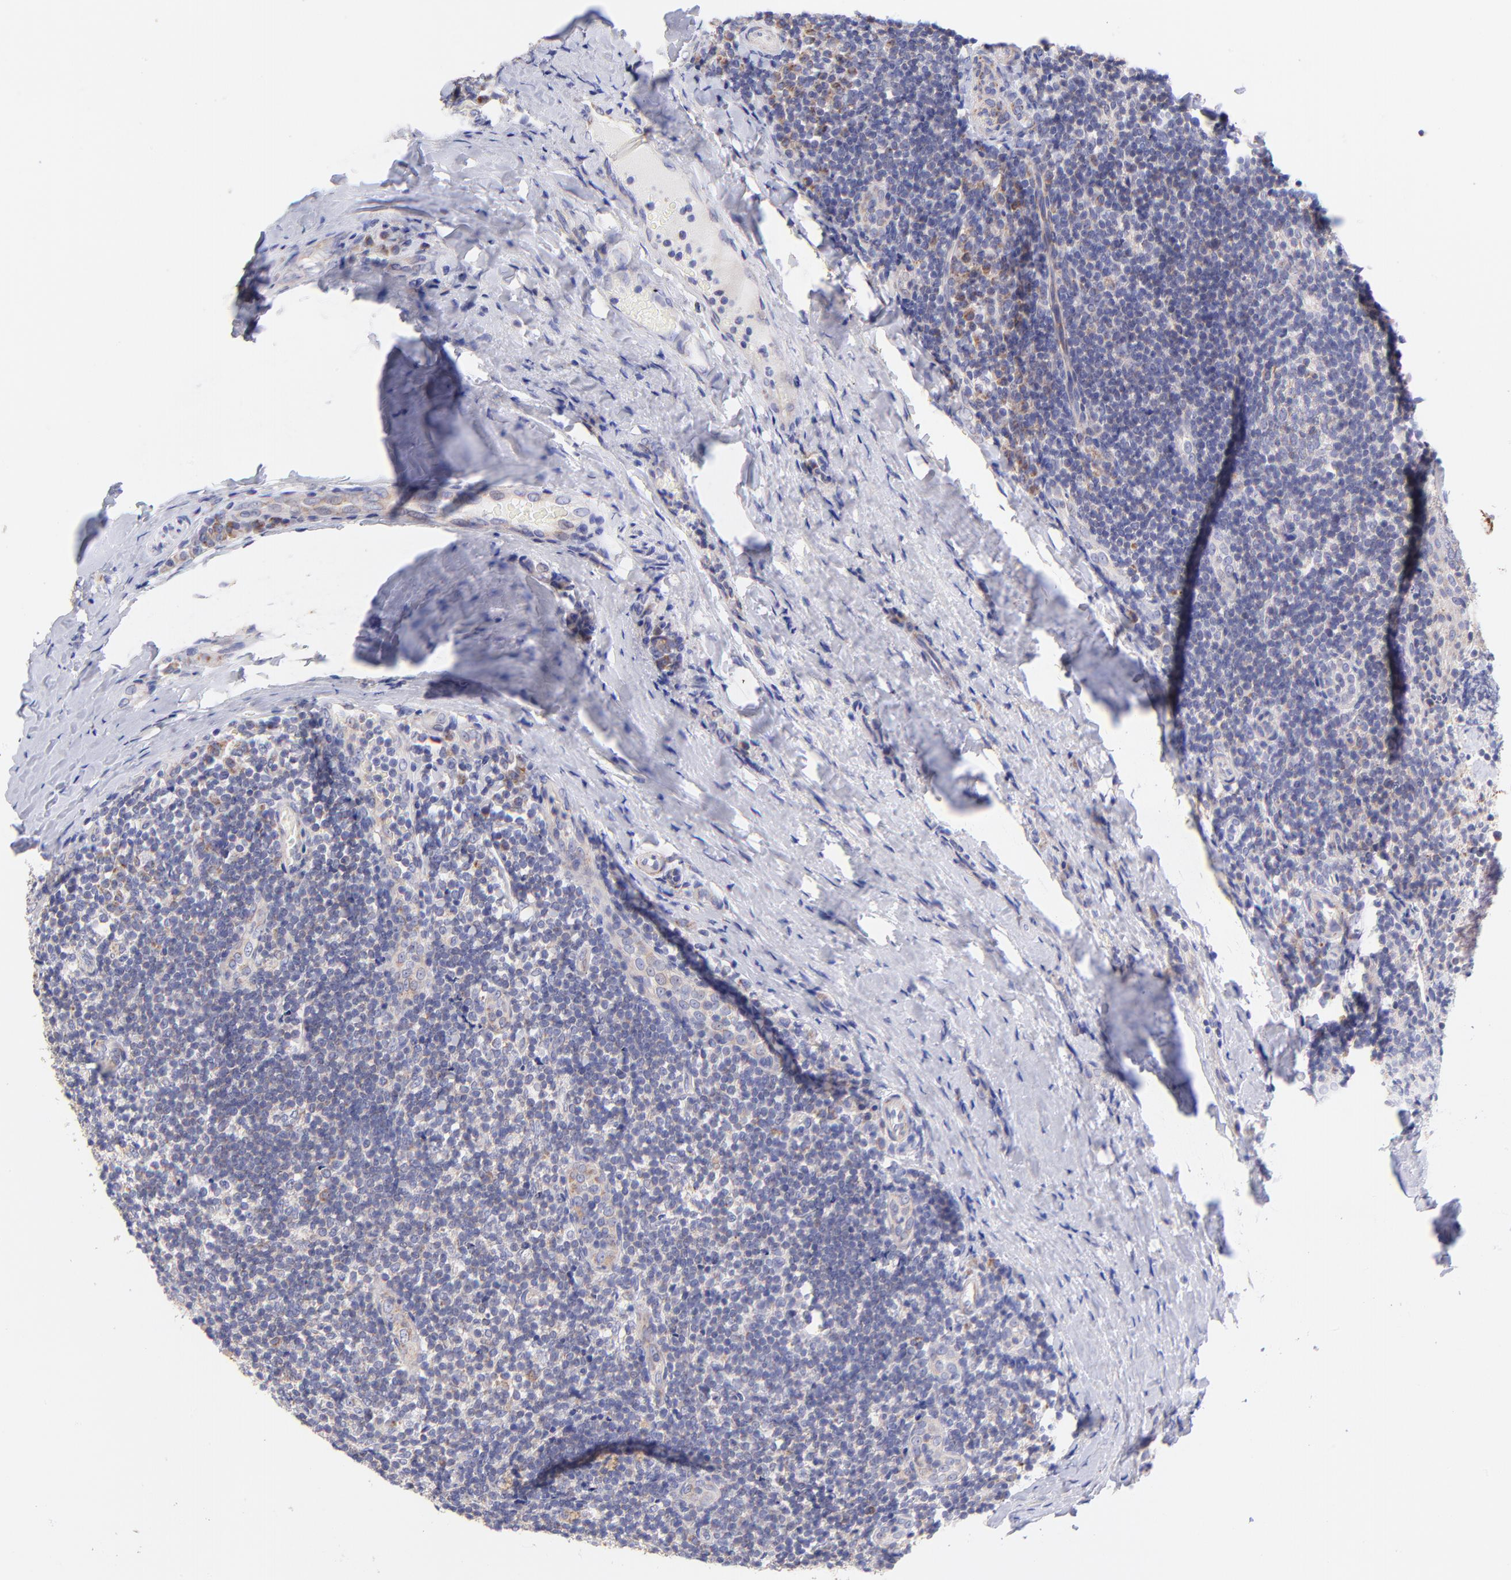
{"staining": {"intensity": "weak", "quantity": "<25%", "location": "cytoplasmic/membranous"}, "tissue": "tonsil", "cell_type": "Germinal center cells", "image_type": "normal", "snomed": [{"axis": "morphology", "description": "Normal tissue, NOS"}, {"axis": "topography", "description": "Tonsil"}], "caption": "Histopathology image shows no significant protein positivity in germinal center cells of normal tonsil. (DAB immunohistochemistry visualized using brightfield microscopy, high magnification).", "gene": "NDUFB7", "patient": {"sex": "male", "age": 31}}